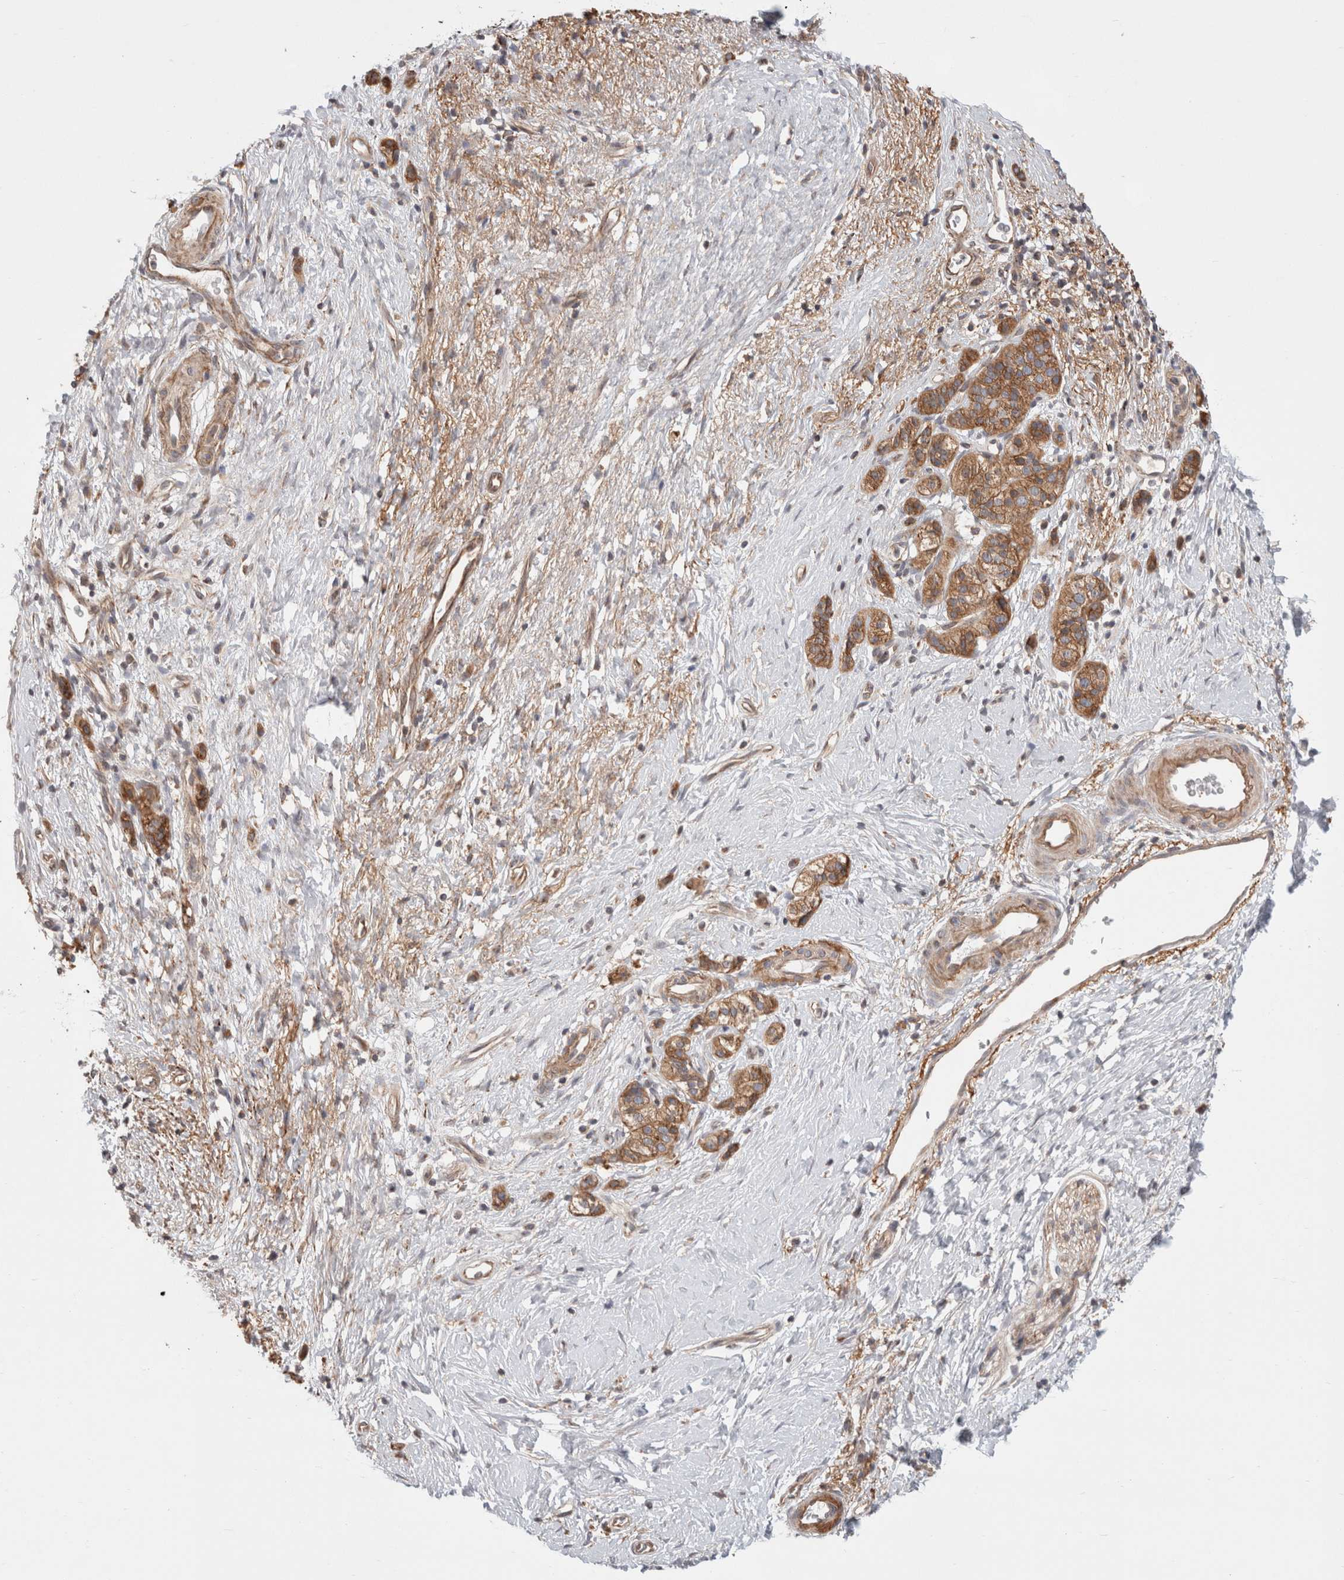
{"staining": {"intensity": "moderate", "quantity": ">75%", "location": "cytoplasmic/membranous"}, "tissue": "pancreatic cancer", "cell_type": "Tumor cells", "image_type": "cancer", "snomed": [{"axis": "morphology", "description": "Adenocarcinoma, NOS"}, {"axis": "topography", "description": "Pancreas"}], "caption": "Immunohistochemical staining of adenocarcinoma (pancreatic) reveals medium levels of moderate cytoplasmic/membranous protein positivity in about >75% of tumor cells.", "gene": "HROB", "patient": {"sex": "male", "age": 50}}